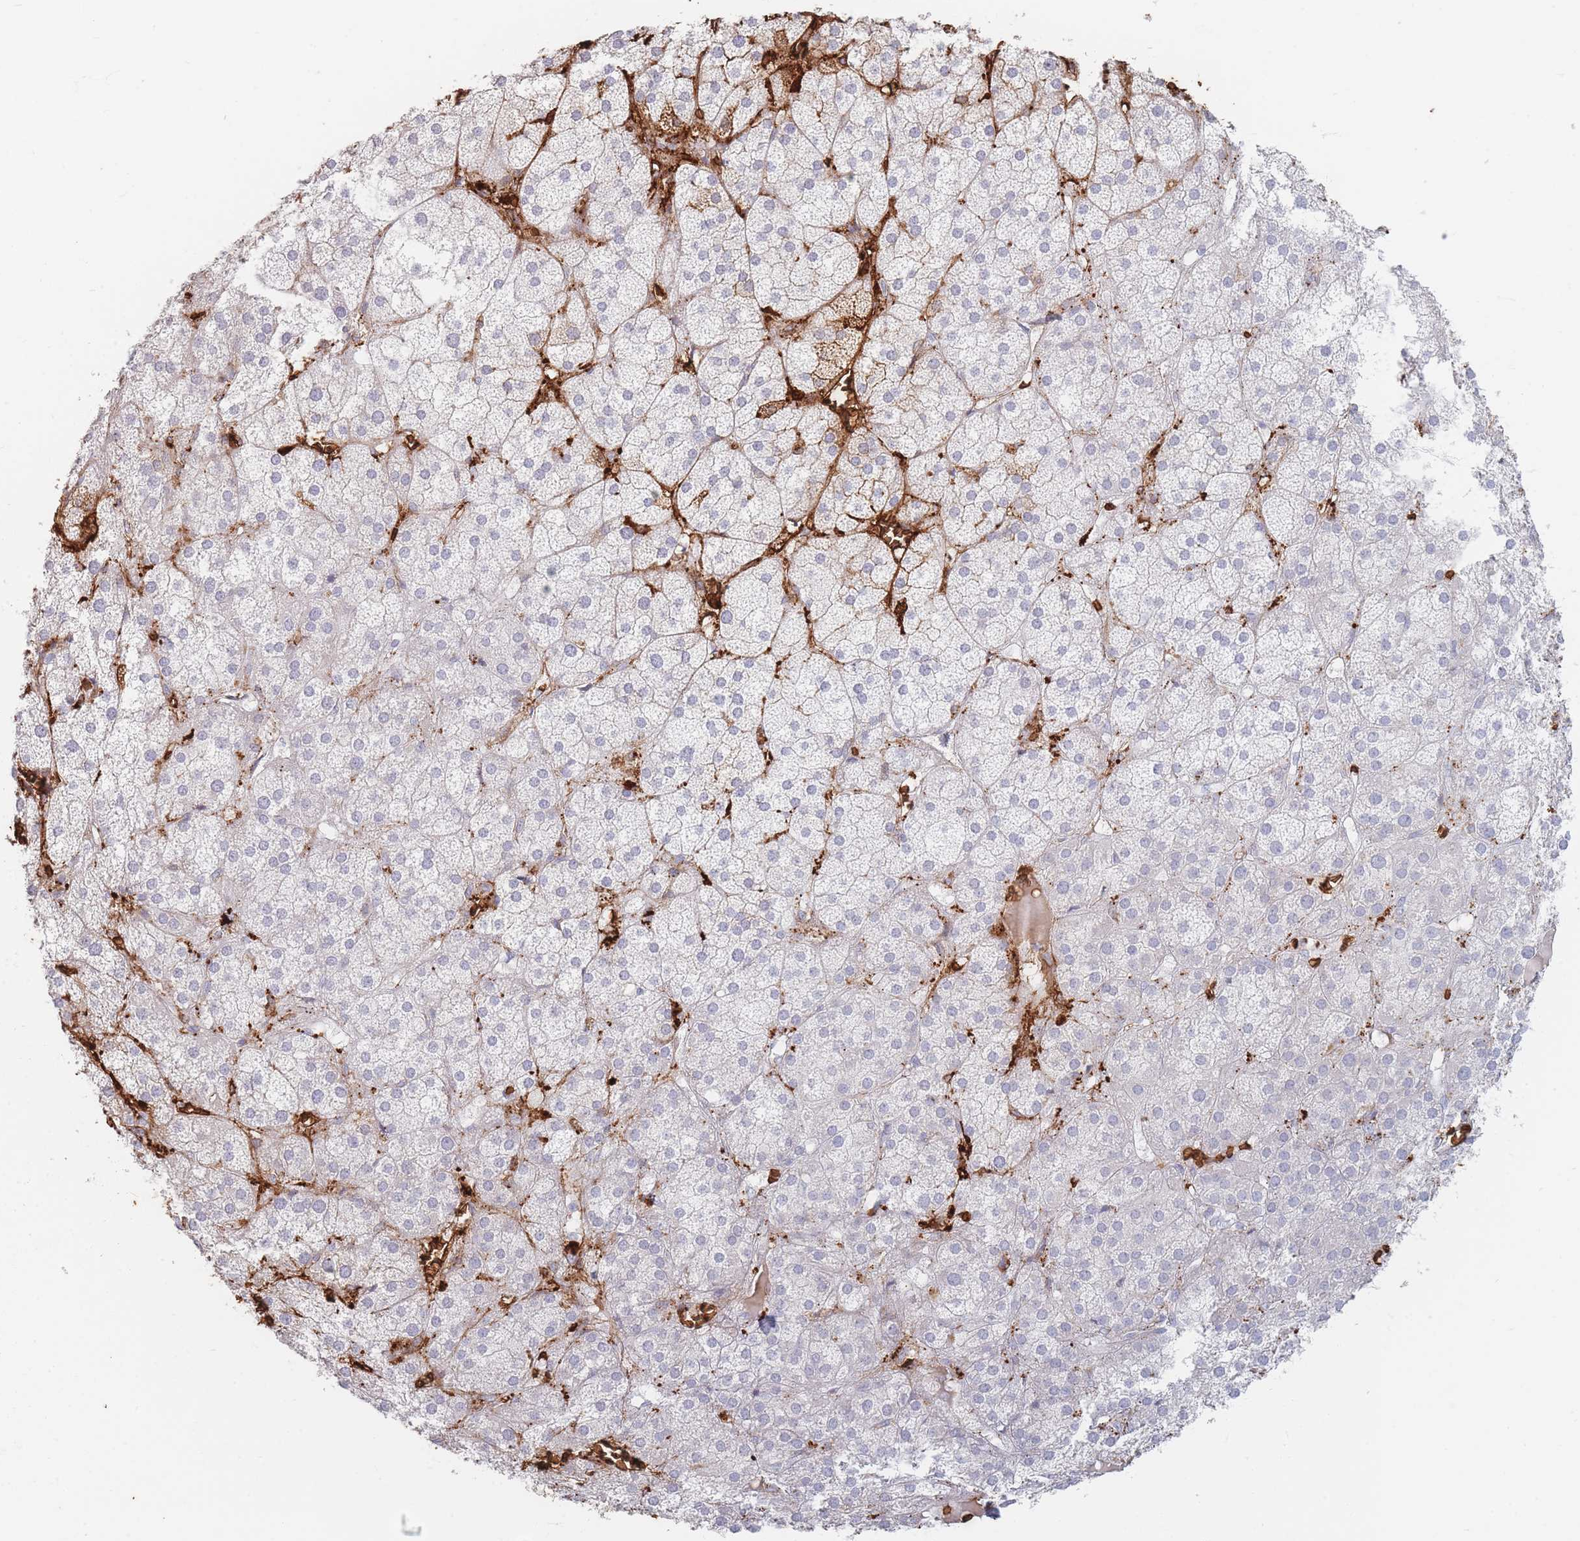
{"staining": {"intensity": "negative", "quantity": "none", "location": "none"}, "tissue": "adrenal gland", "cell_type": "Glandular cells", "image_type": "normal", "snomed": [{"axis": "morphology", "description": "Normal tissue, NOS"}, {"axis": "topography", "description": "Adrenal gland"}], "caption": "The image reveals no staining of glandular cells in unremarkable adrenal gland. The staining is performed using DAB (3,3'-diaminobenzidine) brown chromogen with nuclei counter-stained in using hematoxylin.", "gene": "SLC2A6", "patient": {"sex": "female", "age": 61}}